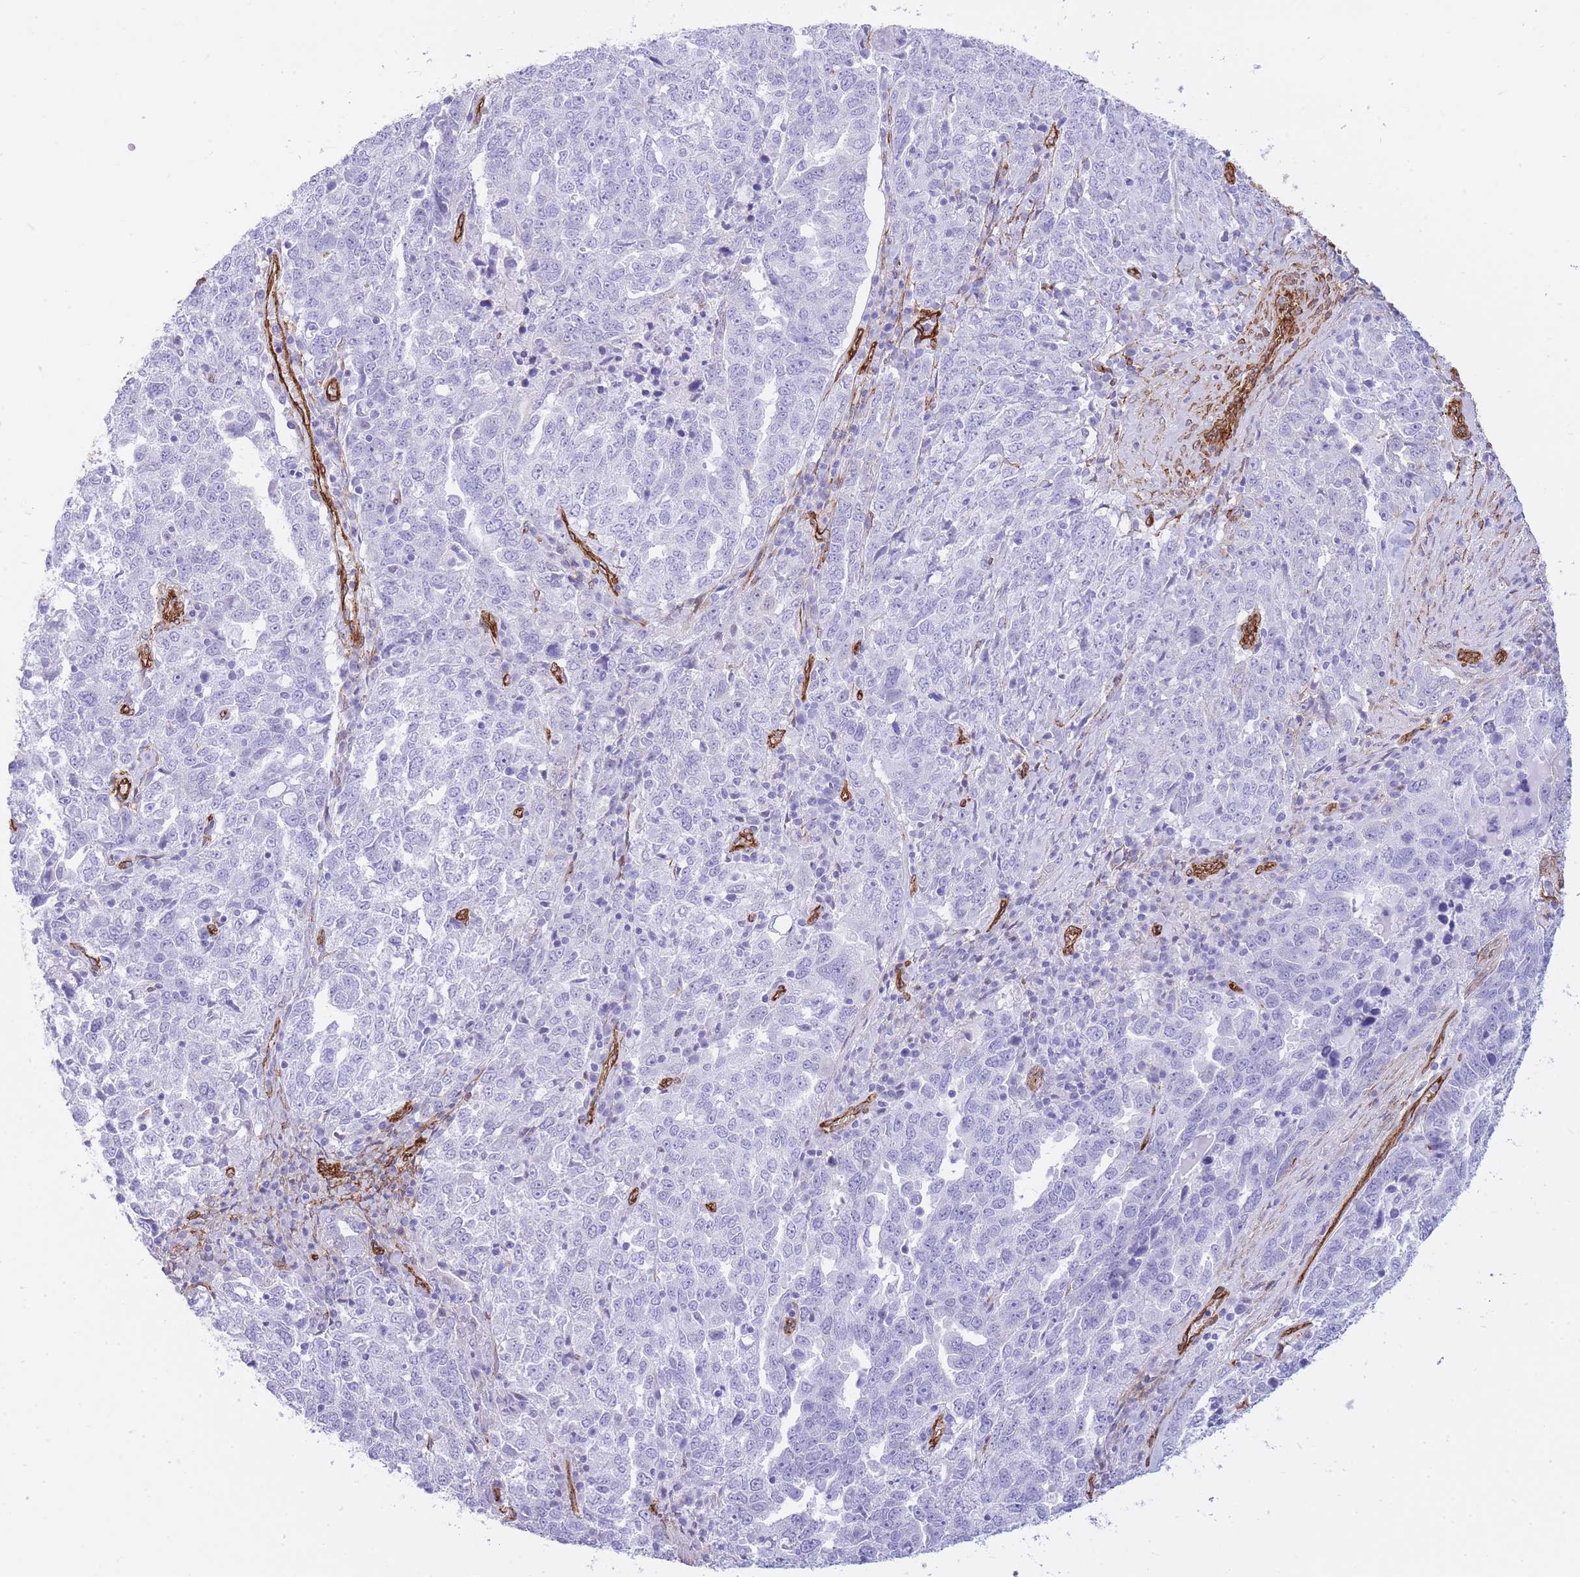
{"staining": {"intensity": "negative", "quantity": "none", "location": "none"}, "tissue": "ovarian cancer", "cell_type": "Tumor cells", "image_type": "cancer", "snomed": [{"axis": "morphology", "description": "Carcinoma, endometroid"}, {"axis": "topography", "description": "Ovary"}], "caption": "Immunohistochemistry (IHC) of human ovarian cancer (endometroid carcinoma) displays no positivity in tumor cells.", "gene": "CAVIN1", "patient": {"sex": "female", "age": 62}}